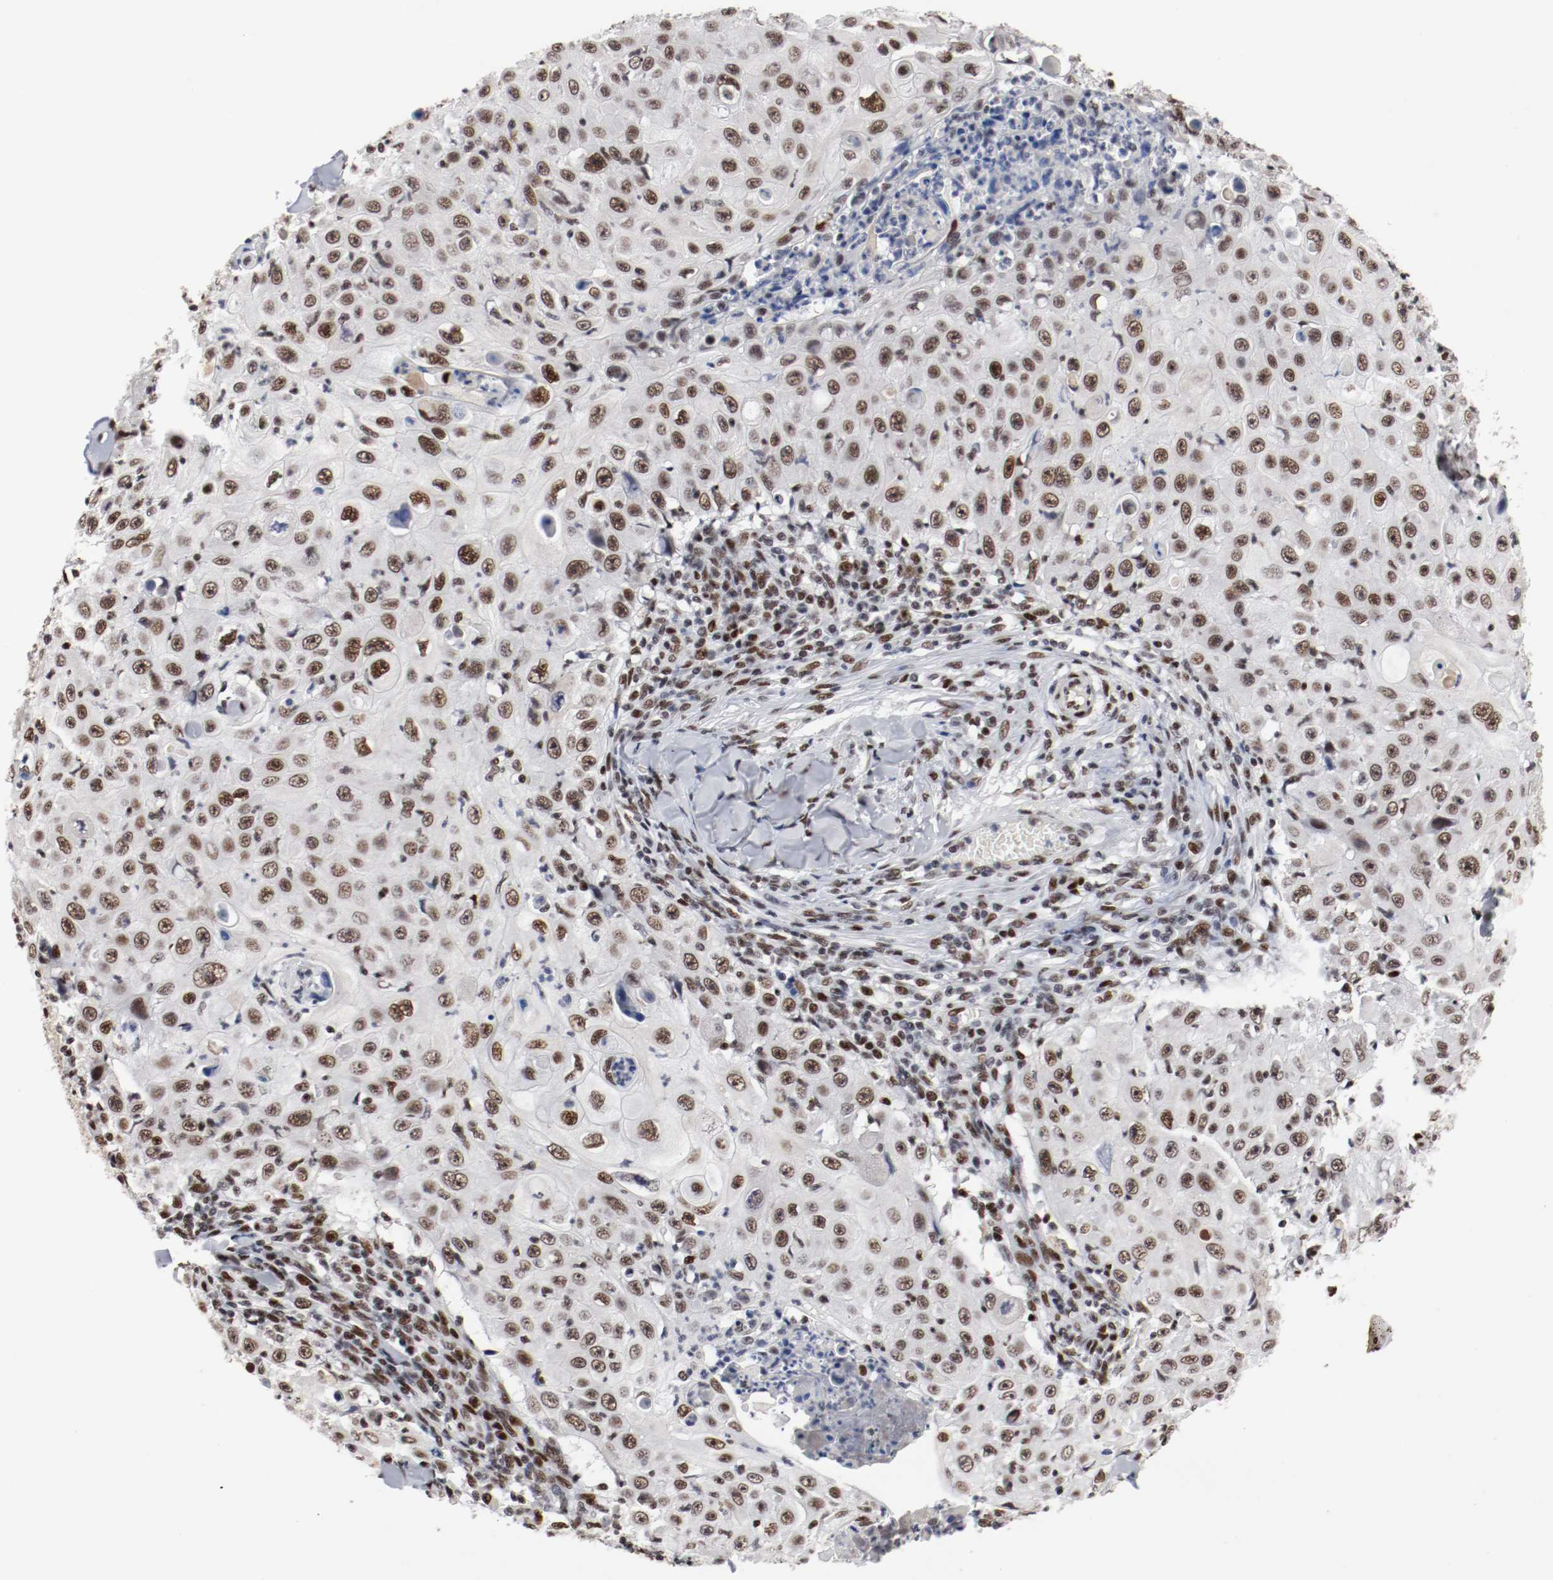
{"staining": {"intensity": "strong", "quantity": ">75%", "location": "nuclear"}, "tissue": "skin cancer", "cell_type": "Tumor cells", "image_type": "cancer", "snomed": [{"axis": "morphology", "description": "Squamous cell carcinoma, NOS"}, {"axis": "topography", "description": "Skin"}], "caption": "Immunohistochemical staining of squamous cell carcinoma (skin) shows high levels of strong nuclear staining in about >75% of tumor cells.", "gene": "MEF2D", "patient": {"sex": "male", "age": 86}}